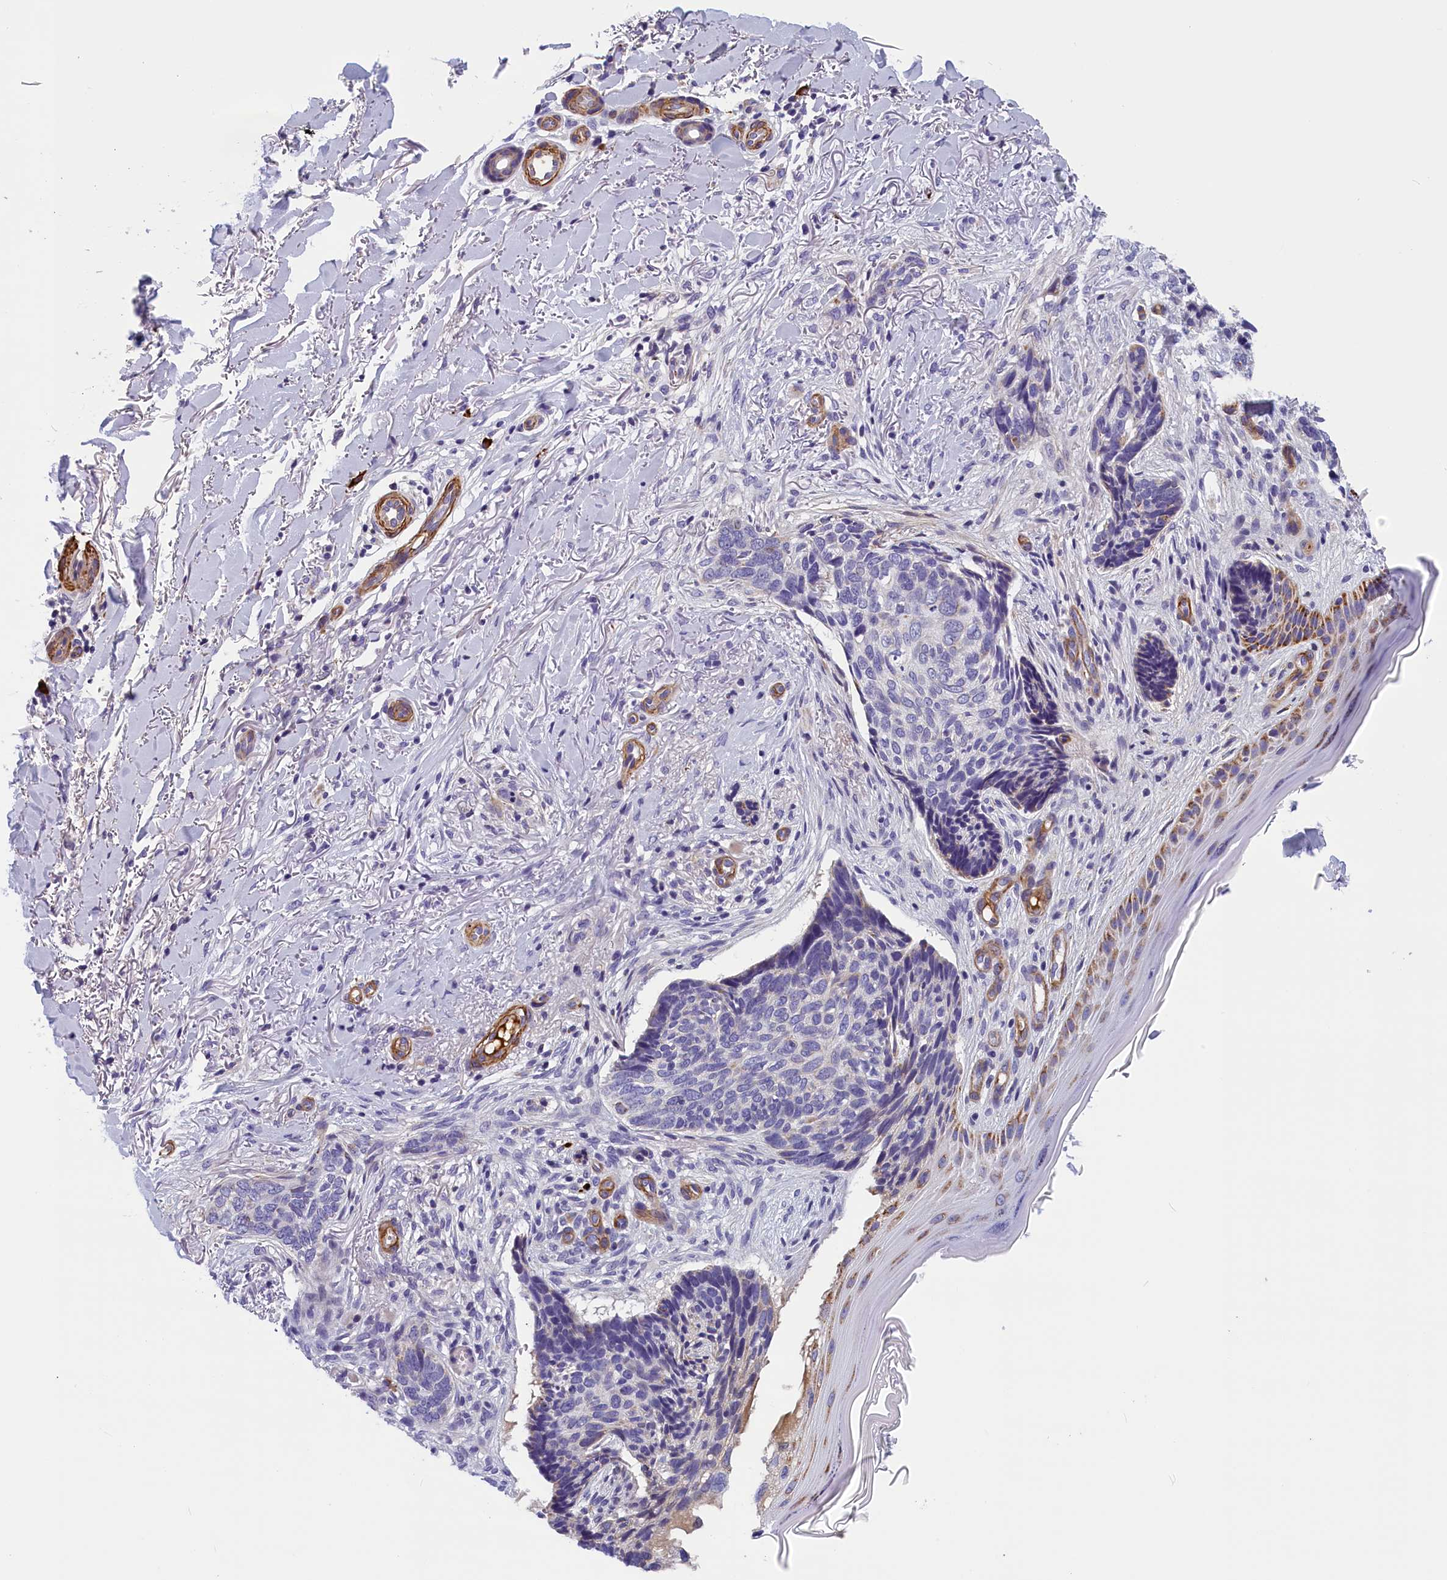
{"staining": {"intensity": "negative", "quantity": "none", "location": "none"}, "tissue": "skin cancer", "cell_type": "Tumor cells", "image_type": "cancer", "snomed": [{"axis": "morphology", "description": "Normal tissue, NOS"}, {"axis": "morphology", "description": "Basal cell carcinoma"}, {"axis": "topography", "description": "Skin"}], "caption": "Immunohistochemical staining of skin cancer (basal cell carcinoma) demonstrates no significant staining in tumor cells.", "gene": "BCL2L13", "patient": {"sex": "female", "age": 67}}